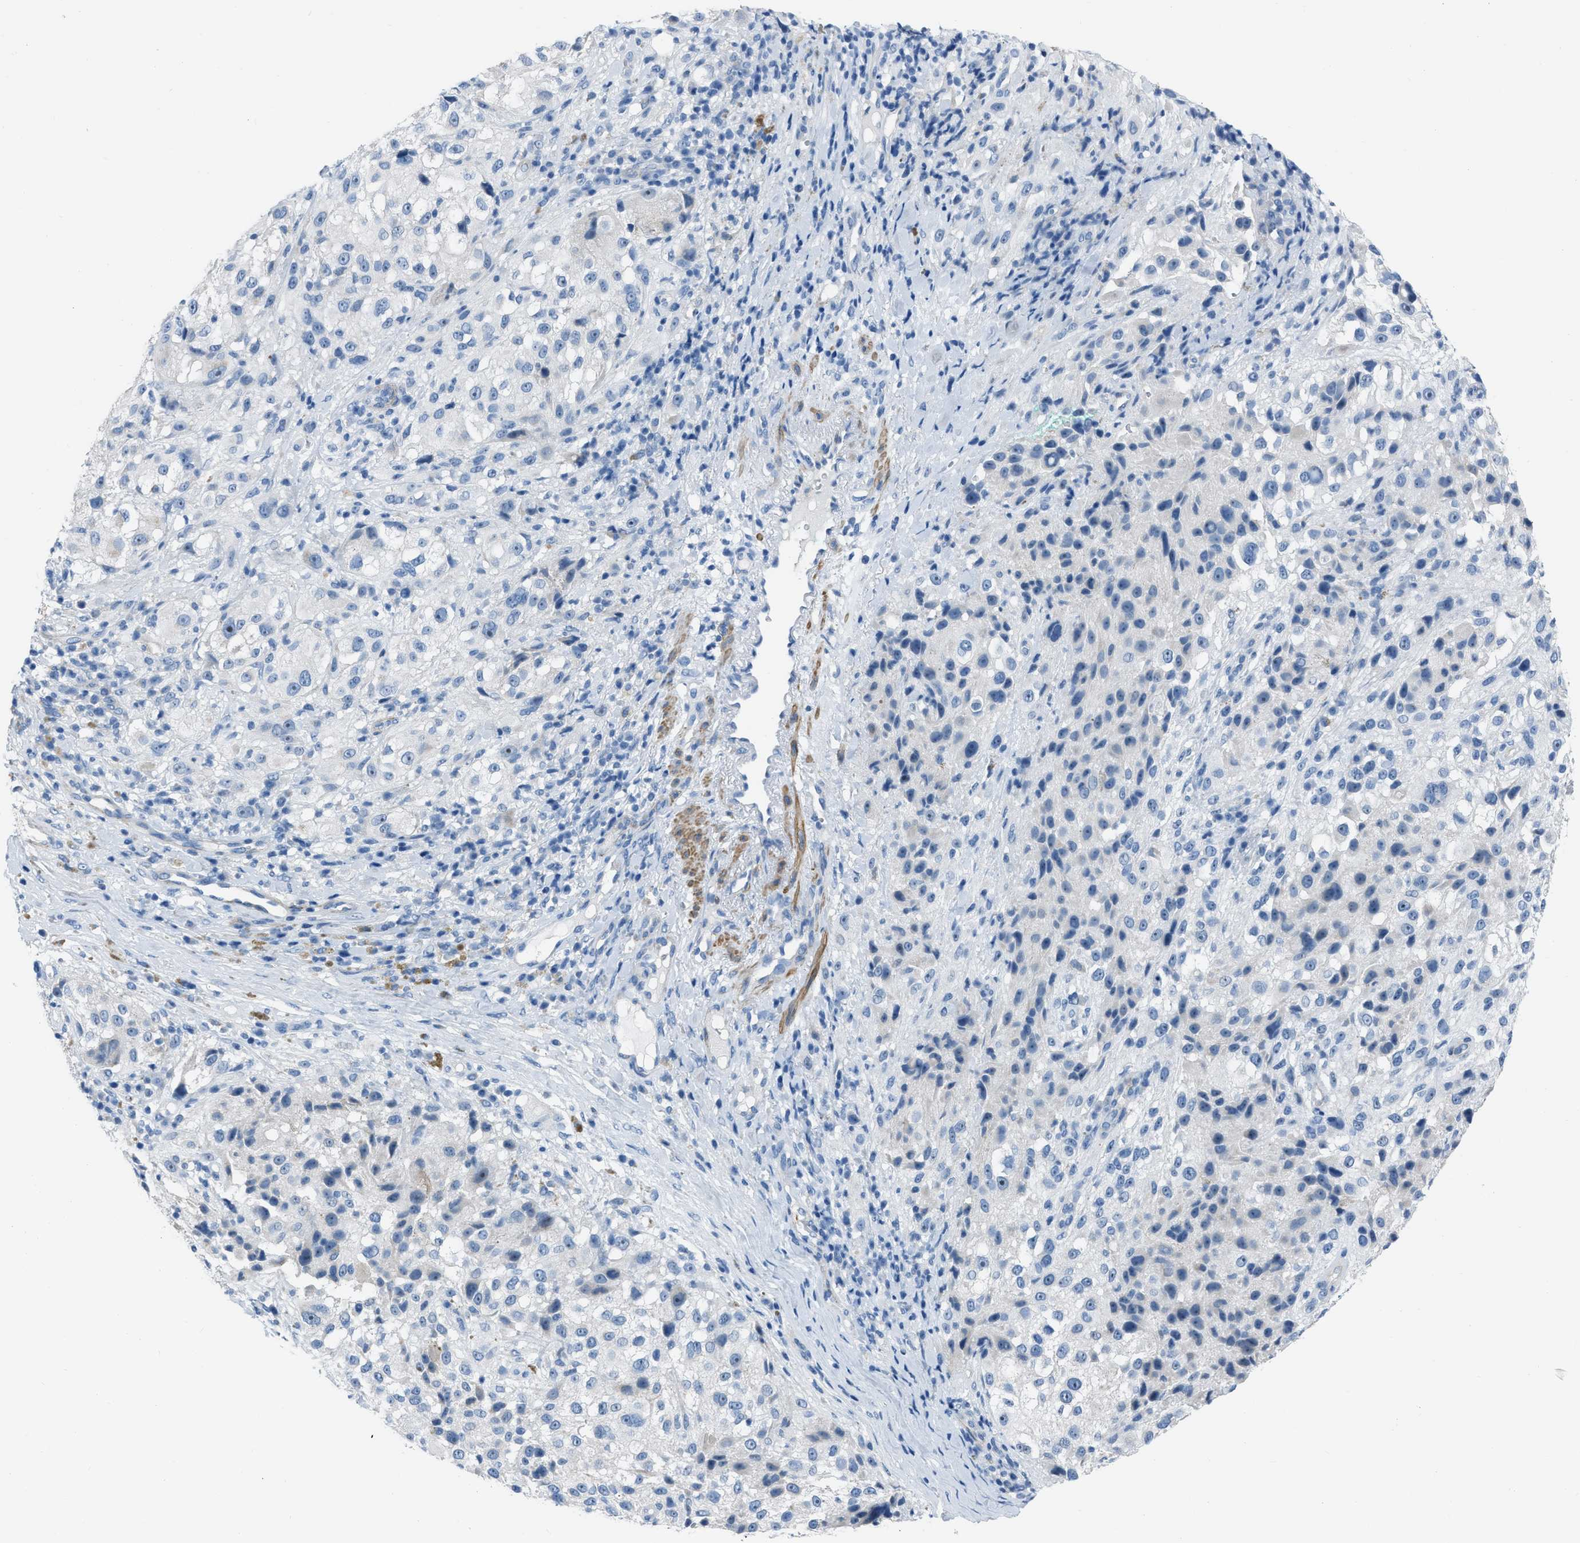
{"staining": {"intensity": "negative", "quantity": "none", "location": "none"}, "tissue": "melanoma", "cell_type": "Tumor cells", "image_type": "cancer", "snomed": [{"axis": "morphology", "description": "Necrosis, NOS"}, {"axis": "morphology", "description": "Malignant melanoma, NOS"}, {"axis": "topography", "description": "Skin"}], "caption": "The image reveals no staining of tumor cells in malignant melanoma.", "gene": "SPATC1L", "patient": {"sex": "female", "age": 87}}